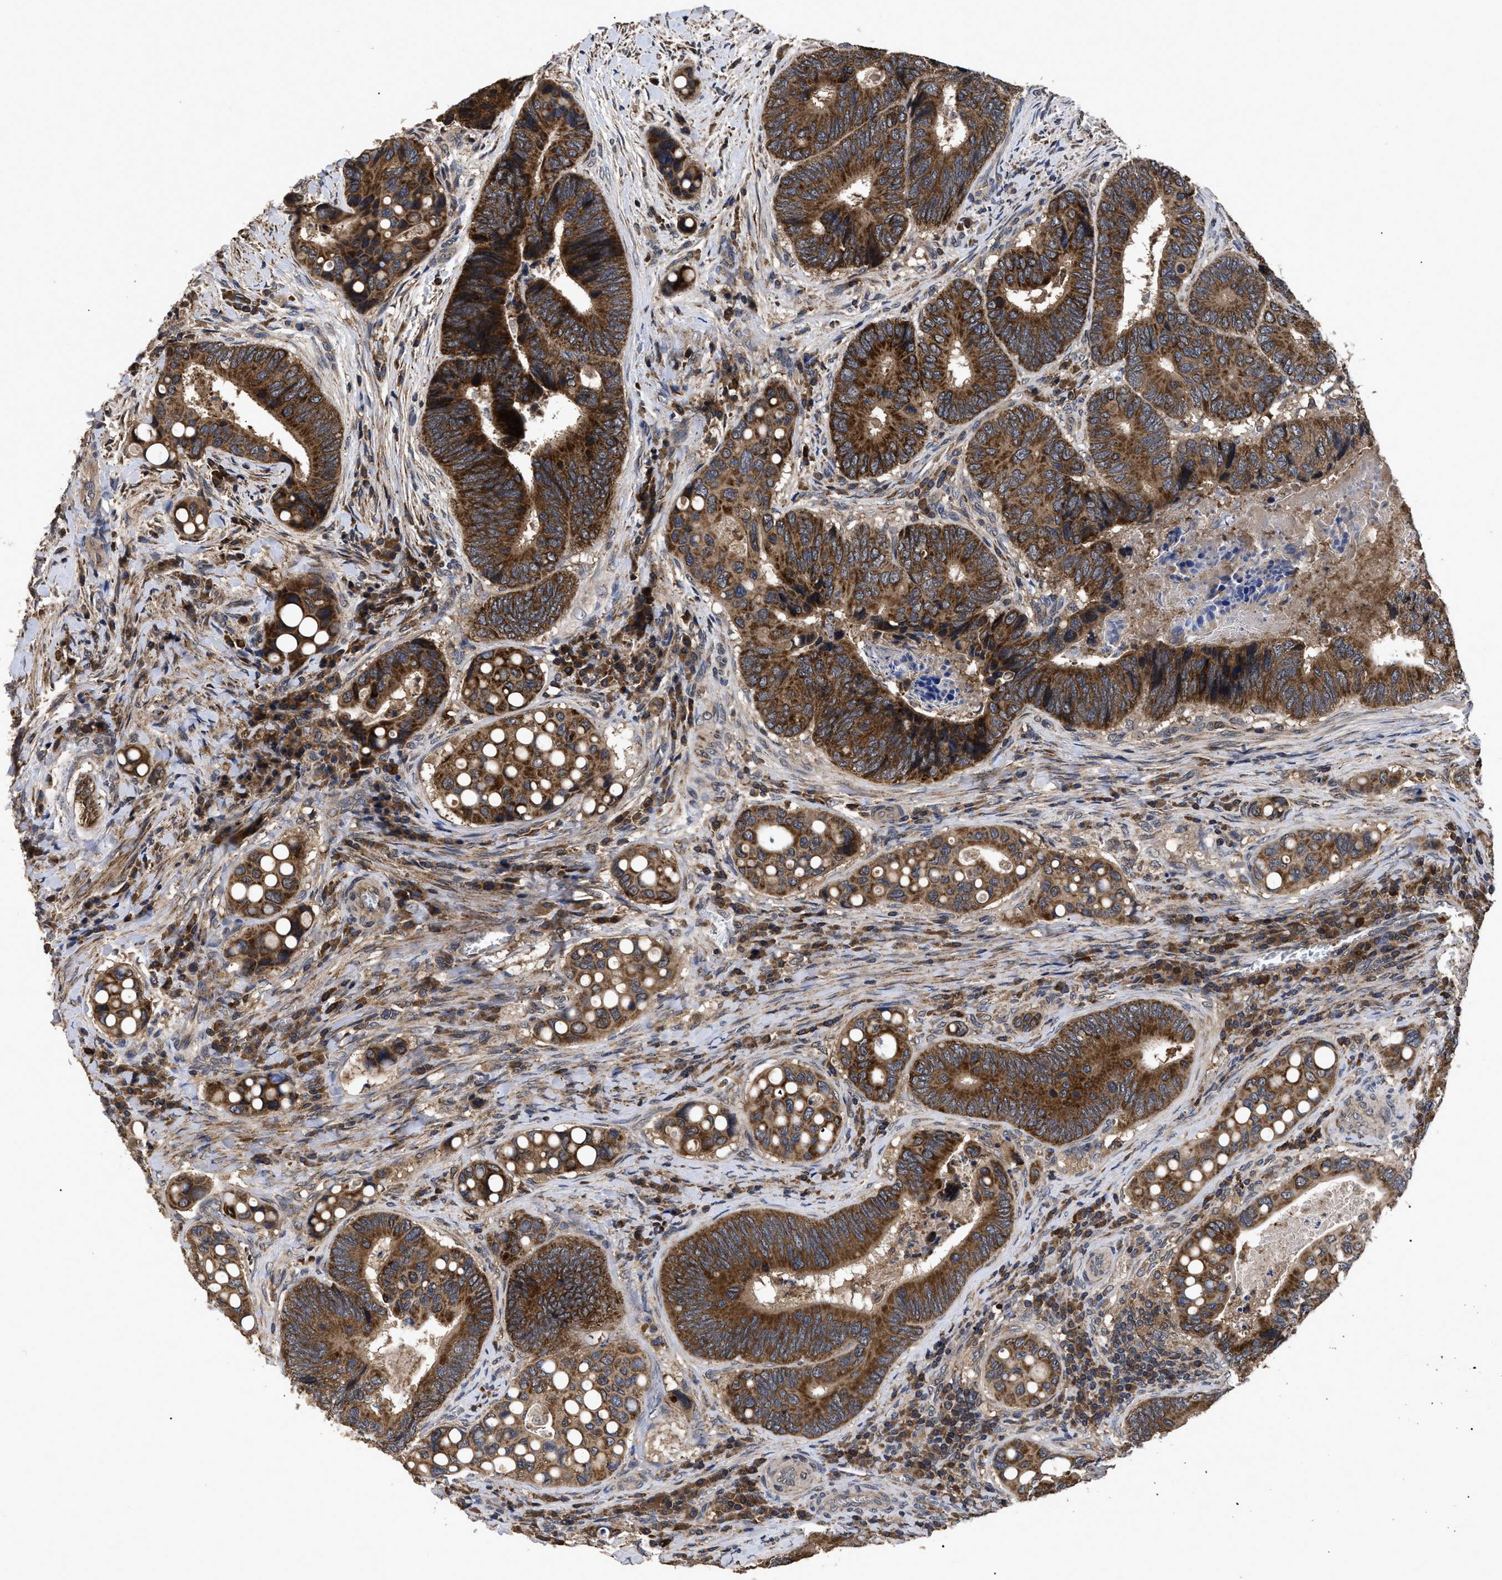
{"staining": {"intensity": "strong", "quantity": ">75%", "location": "cytoplasmic/membranous"}, "tissue": "colorectal cancer", "cell_type": "Tumor cells", "image_type": "cancer", "snomed": [{"axis": "morphology", "description": "Inflammation, NOS"}, {"axis": "morphology", "description": "Adenocarcinoma, NOS"}, {"axis": "topography", "description": "Colon"}], "caption": "A high amount of strong cytoplasmic/membranous staining is appreciated in approximately >75% of tumor cells in colorectal adenocarcinoma tissue.", "gene": "LRRC3", "patient": {"sex": "male", "age": 72}}